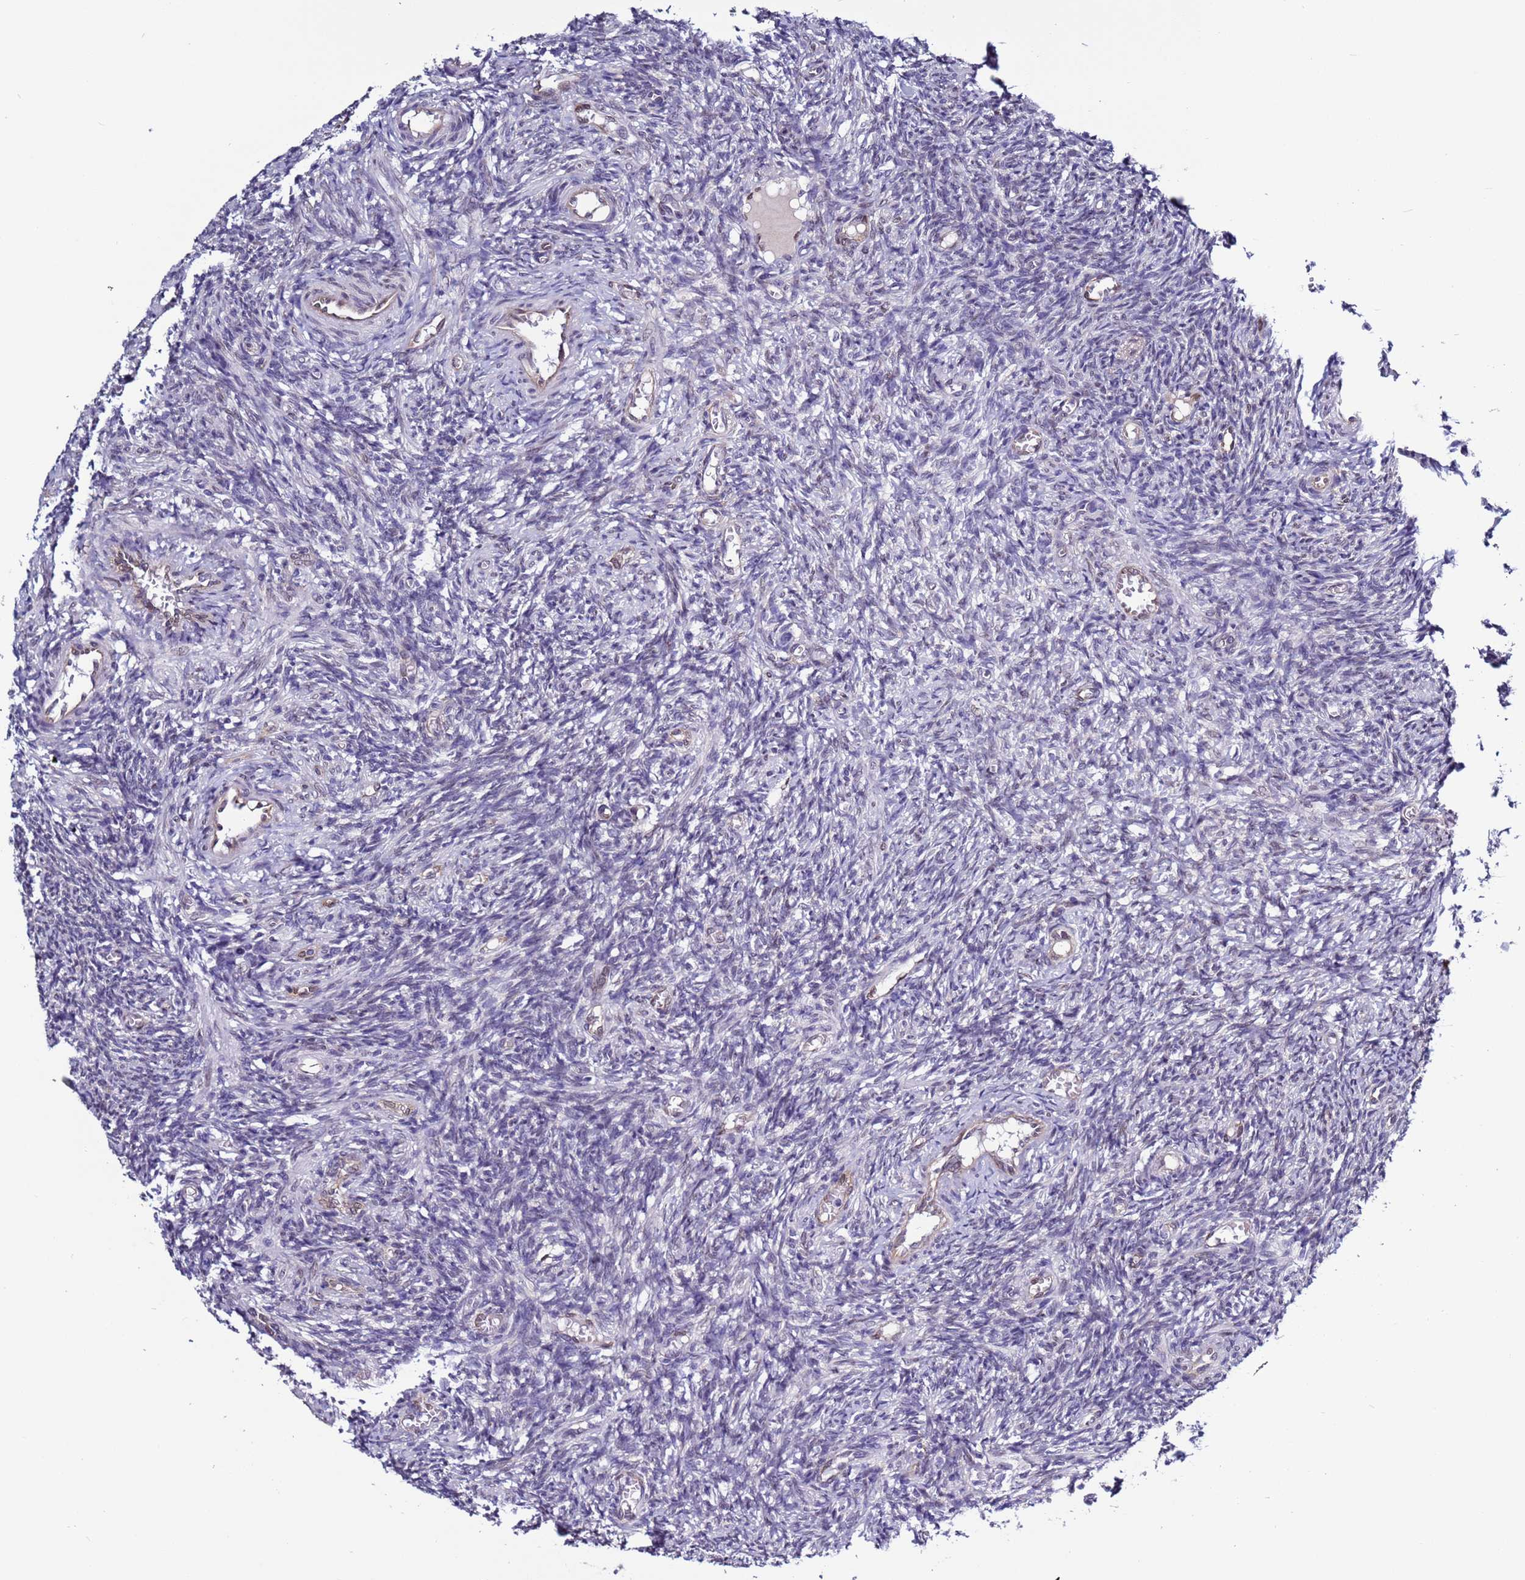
{"staining": {"intensity": "negative", "quantity": "none", "location": "none"}, "tissue": "ovary", "cell_type": "Ovarian stroma cells", "image_type": "normal", "snomed": [{"axis": "morphology", "description": "Normal tissue, NOS"}, {"axis": "topography", "description": "Ovary"}], "caption": "Ovary stained for a protein using immunohistochemistry shows no expression ovarian stroma cells.", "gene": "TRIM37", "patient": {"sex": "female", "age": 27}}